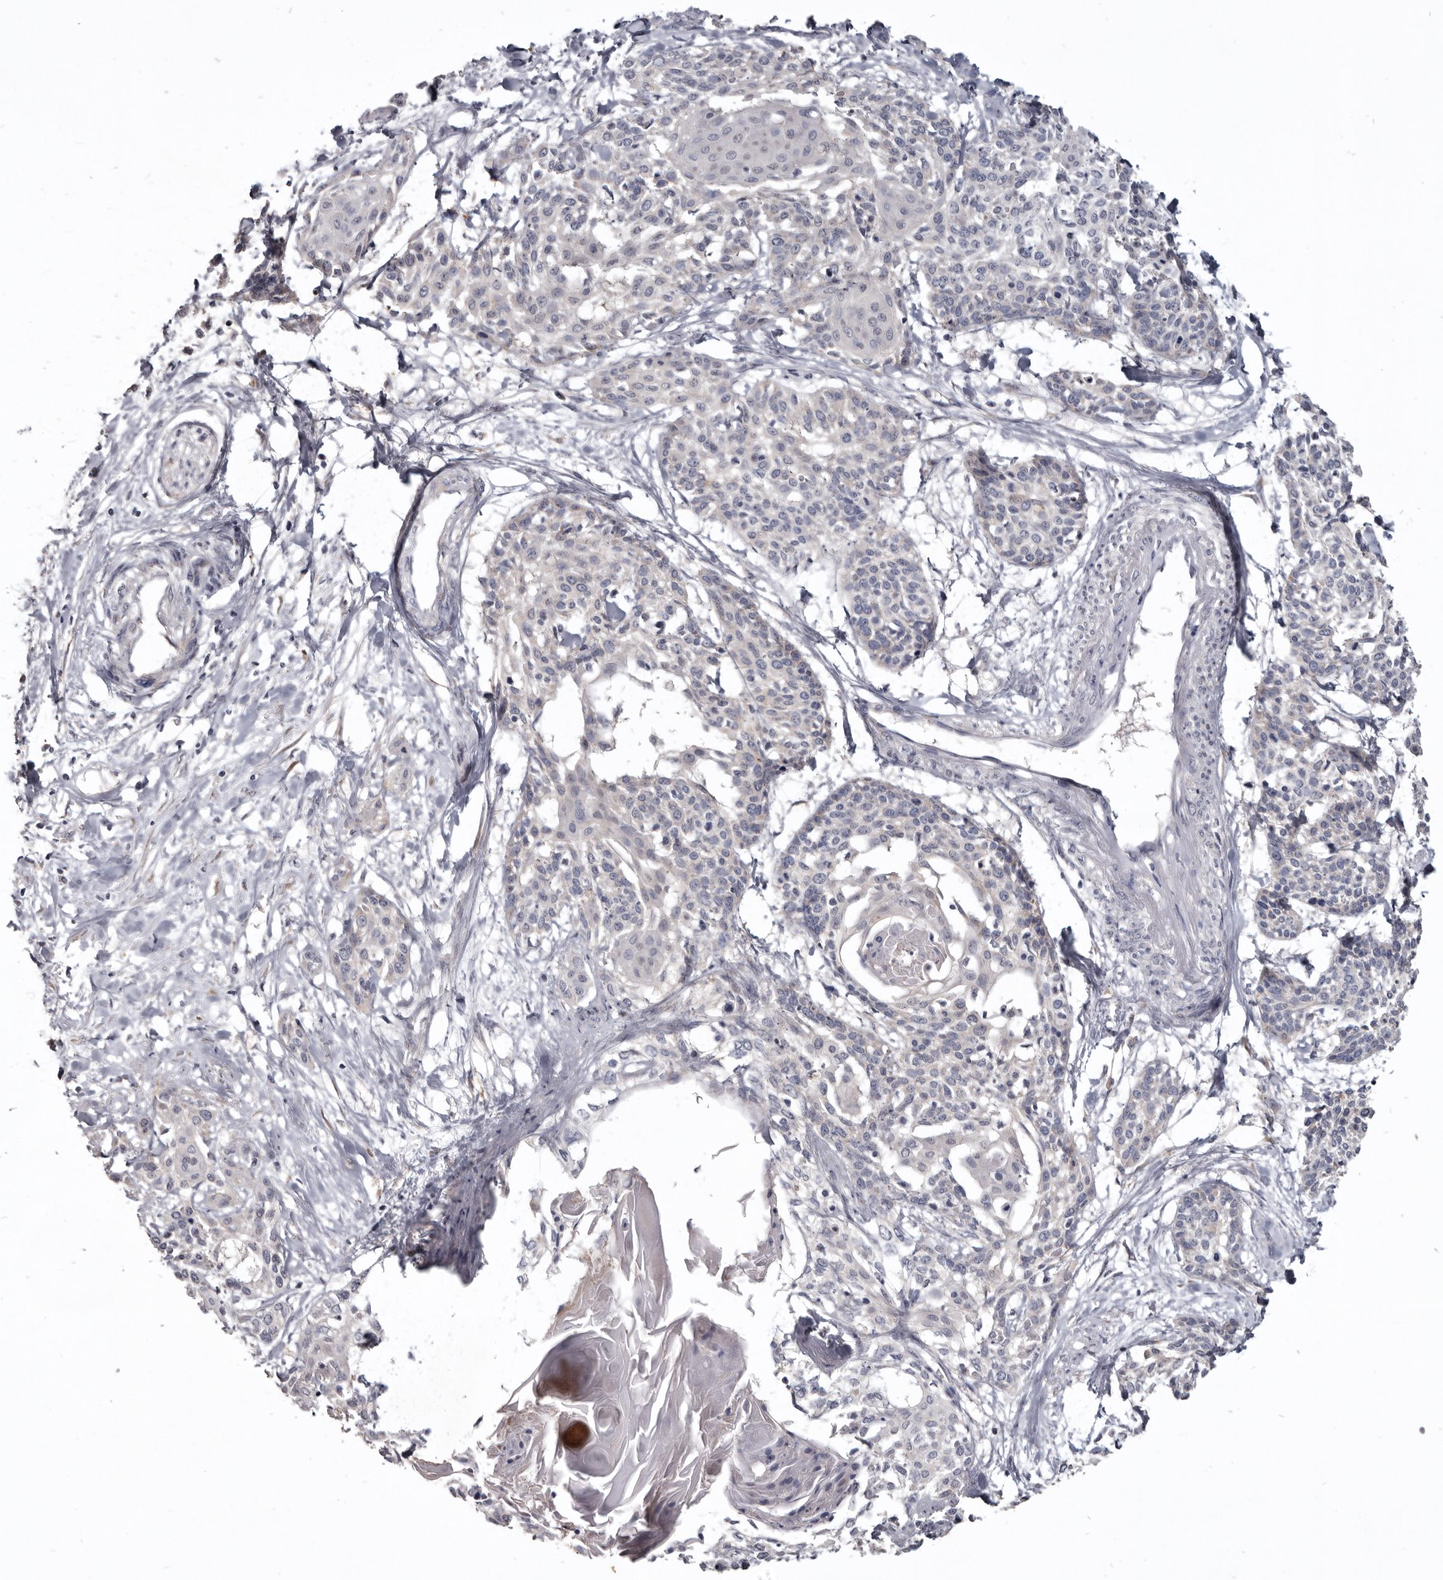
{"staining": {"intensity": "negative", "quantity": "none", "location": "none"}, "tissue": "cervical cancer", "cell_type": "Tumor cells", "image_type": "cancer", "snomed": [{"axis": "morphology", "description": "Squamous cell carcinoma, NOS"}, {"axis": "topography", "description": "Cervix"}], "caption": "Immunohistochemical staining of cervical cancer reveals no significant staining in tumor cells. (Stains: DAB (3,3'-diaminobenzidine) immunohistochemistry with hematoxylin counter stain, Microscopy: brightfield microscopy at high magnification).", "gene": "NENF", "patient": {"sex": "female", "age": 57}}